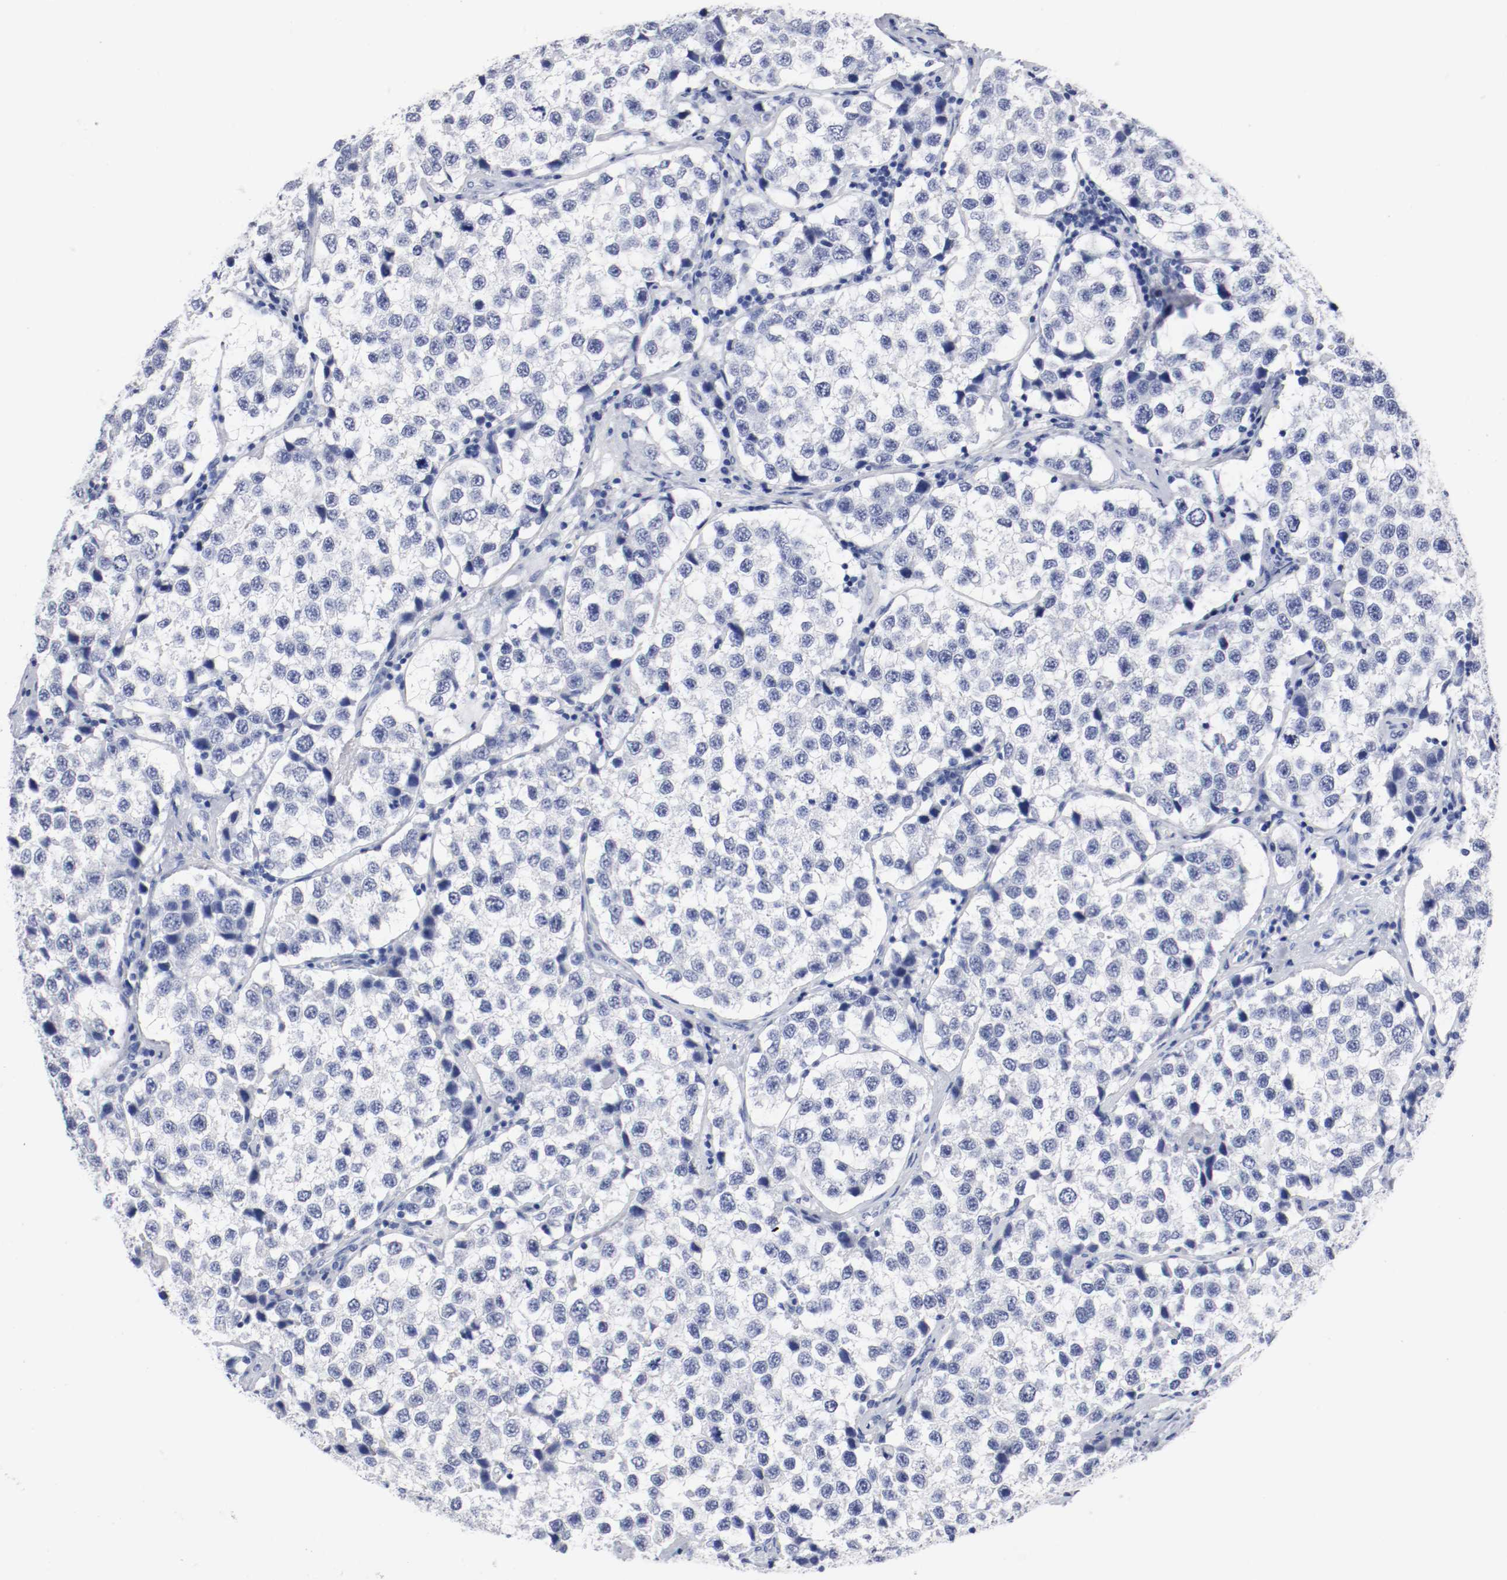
{"staining": {"intensity": "negative", "quantity": "none", "location": "none"}, "tissue": "testis cancer", "cell_type": "Tumor cells", "image_type": "cancer", "snomed": [{"axis": "morphology", "description": "Seminoma, NOS"}, {"axis": "topography", "description": "Testis"}], "caption": "High magnification brightfield microscopy of seminoma (testis) stained with DAB (brown) and counterstained with hematoxylin (blue): tumor cells show no significant staining.", "gene": "GAD1", "patient": {"sex": "male", "age": 39}}